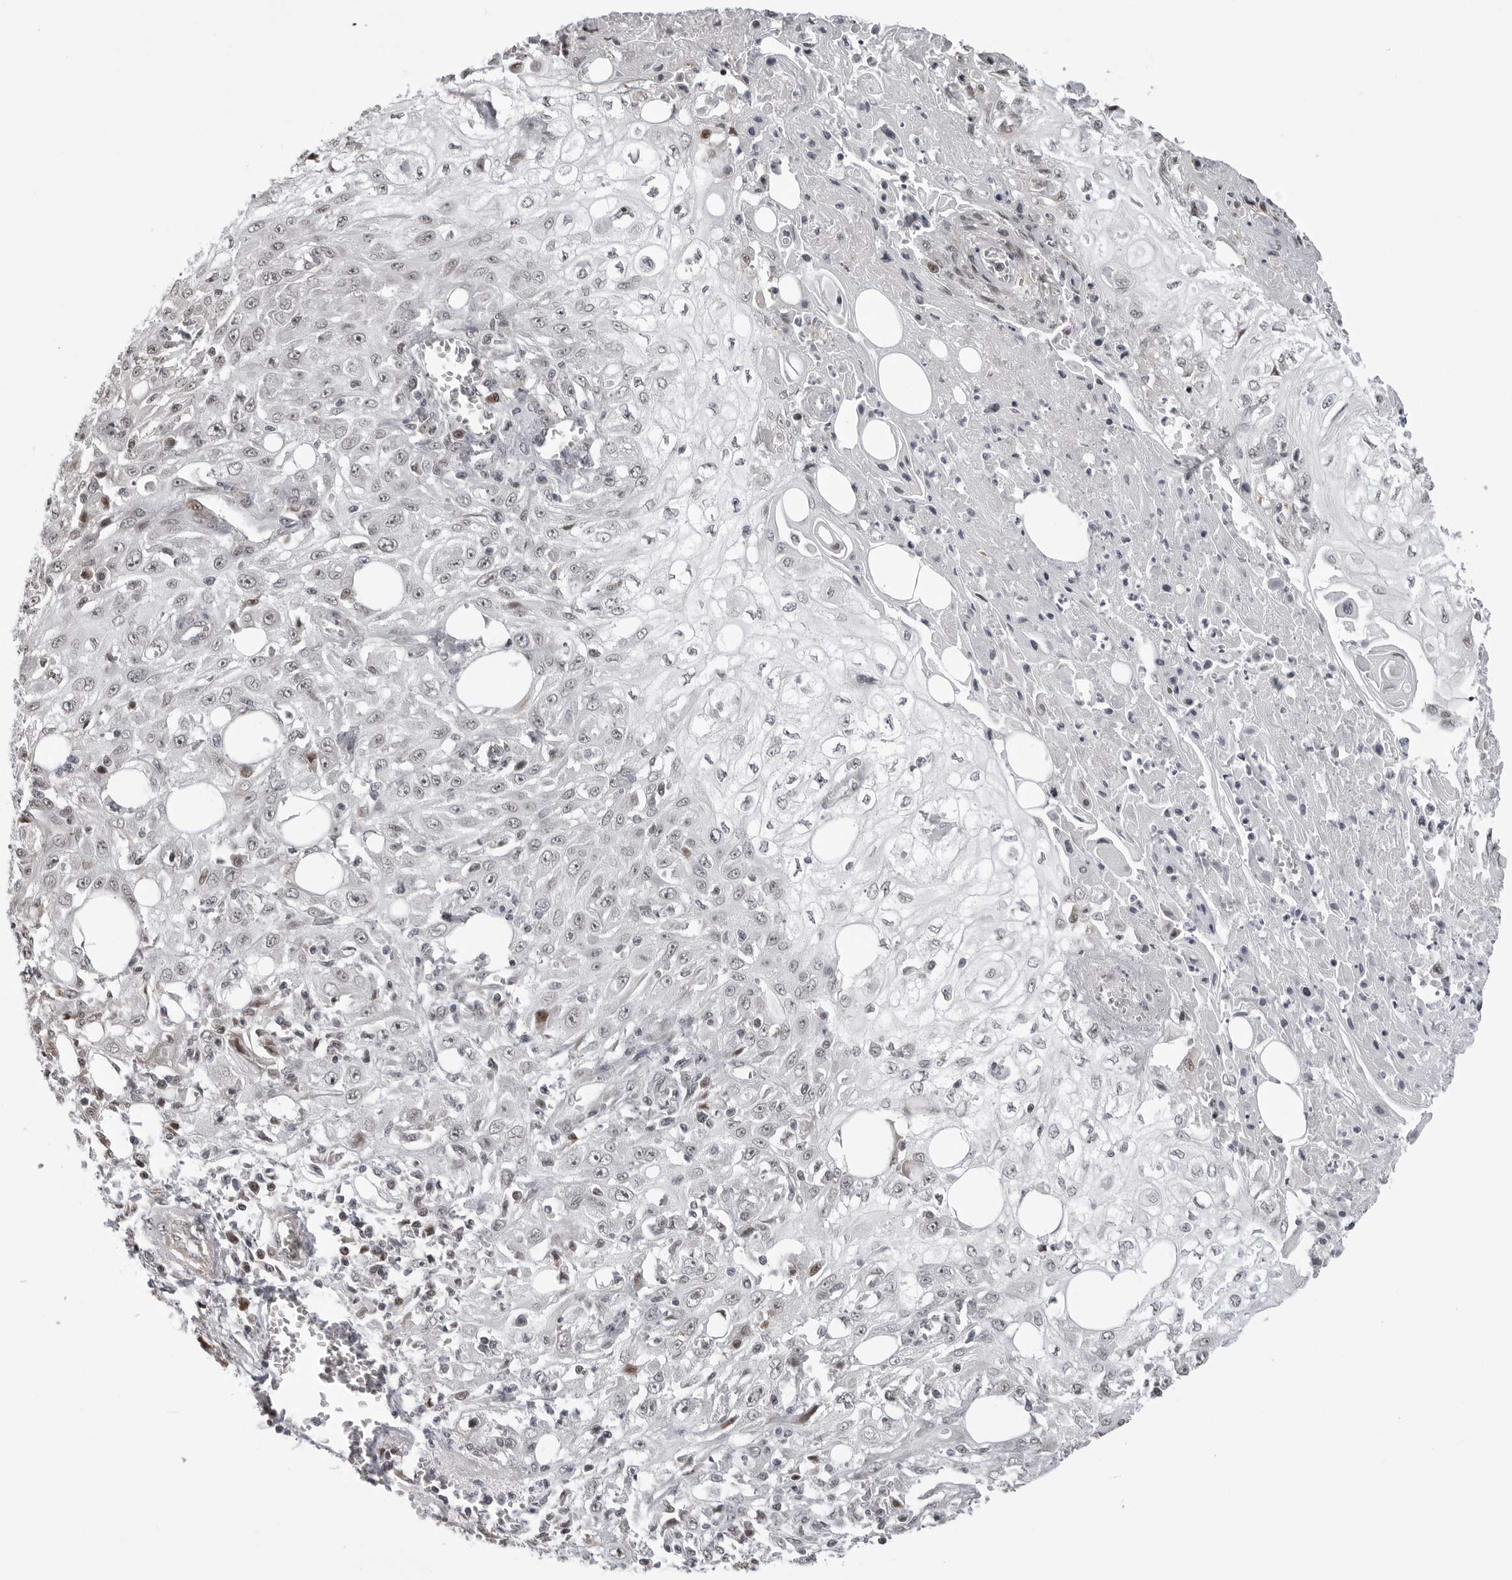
{"staining": {"intensity": "negative", "quantity": "none", "location": "none"}, "tissue": "skin cancer", "cell_type": "Tumor cells", "image_type": "cancer", "snomed": [{"axis": "morphology", "description": "Squamous cell carcinoma, NOS"}, {"axis": "morphology", "description": "Squamous cell carcinoma, metastatic, NOS"}, {"axis": "topography", "description": "Skin"}, {"axis": "topography", "description": "Lymph node"}], "caption": "Tumor cells are negative for brown protein staining in squamous cell carcinoma (skin).", "gene": "PHF3", "patient": {"sex": "male", "age": 75}}